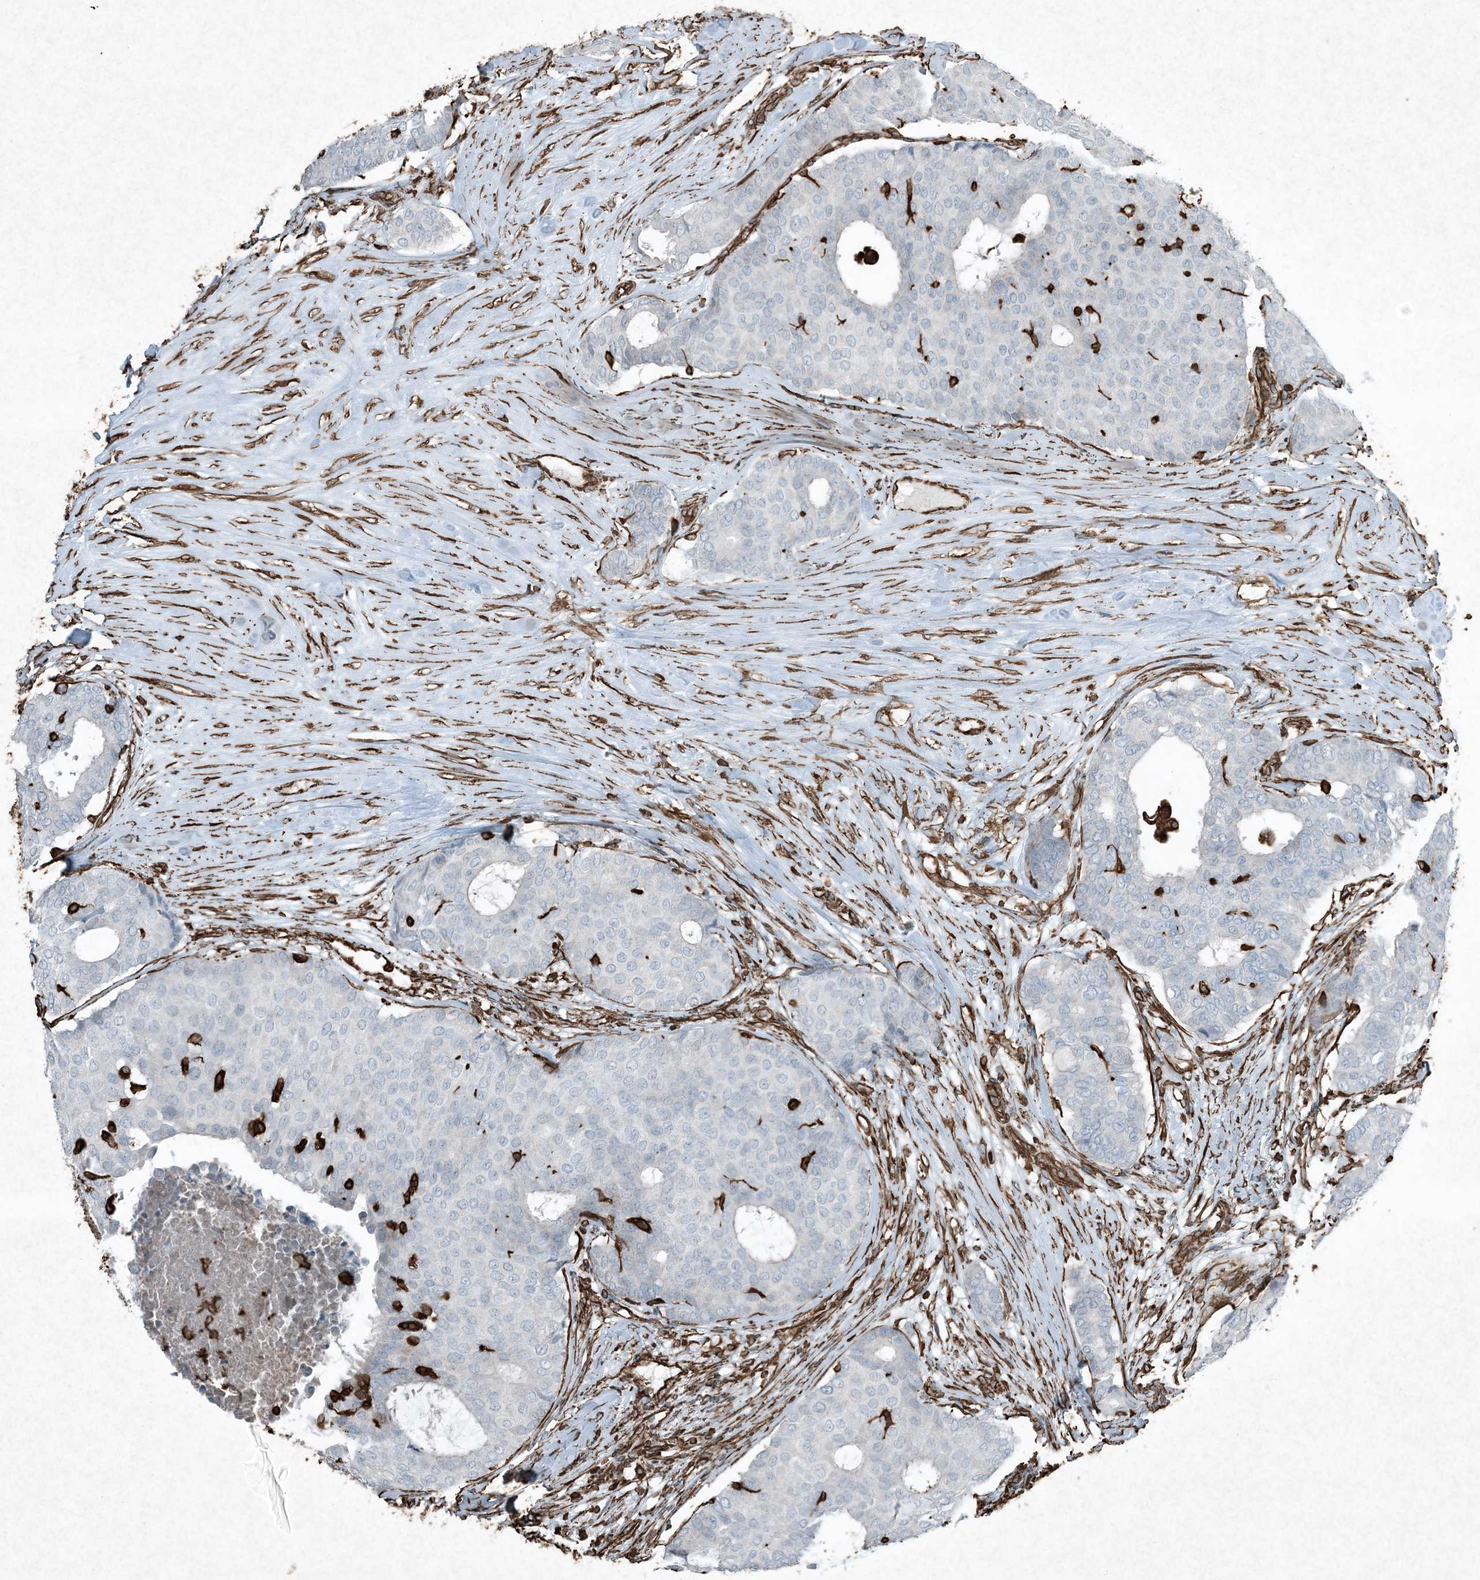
{"staining": {"intensity": "negative", "quantity": "none", "location": "none"}, "tissue": "breast cancer", "cell_type": "Tumor cells", "image_type": "cancer", "snomed": [{"axis": "morphology", "description": "Duct carcinoma"}, {"axis": "topography", "description": "Breast"}], "caption": "Immunohistochemistry (IHC) micrograph of invasive ductal carcinoma (breast) stained for a protein (brown), which reveals no staining in tumor cells.", "gene": "RYK", "patient": {"sex": "female", "age": 75}}